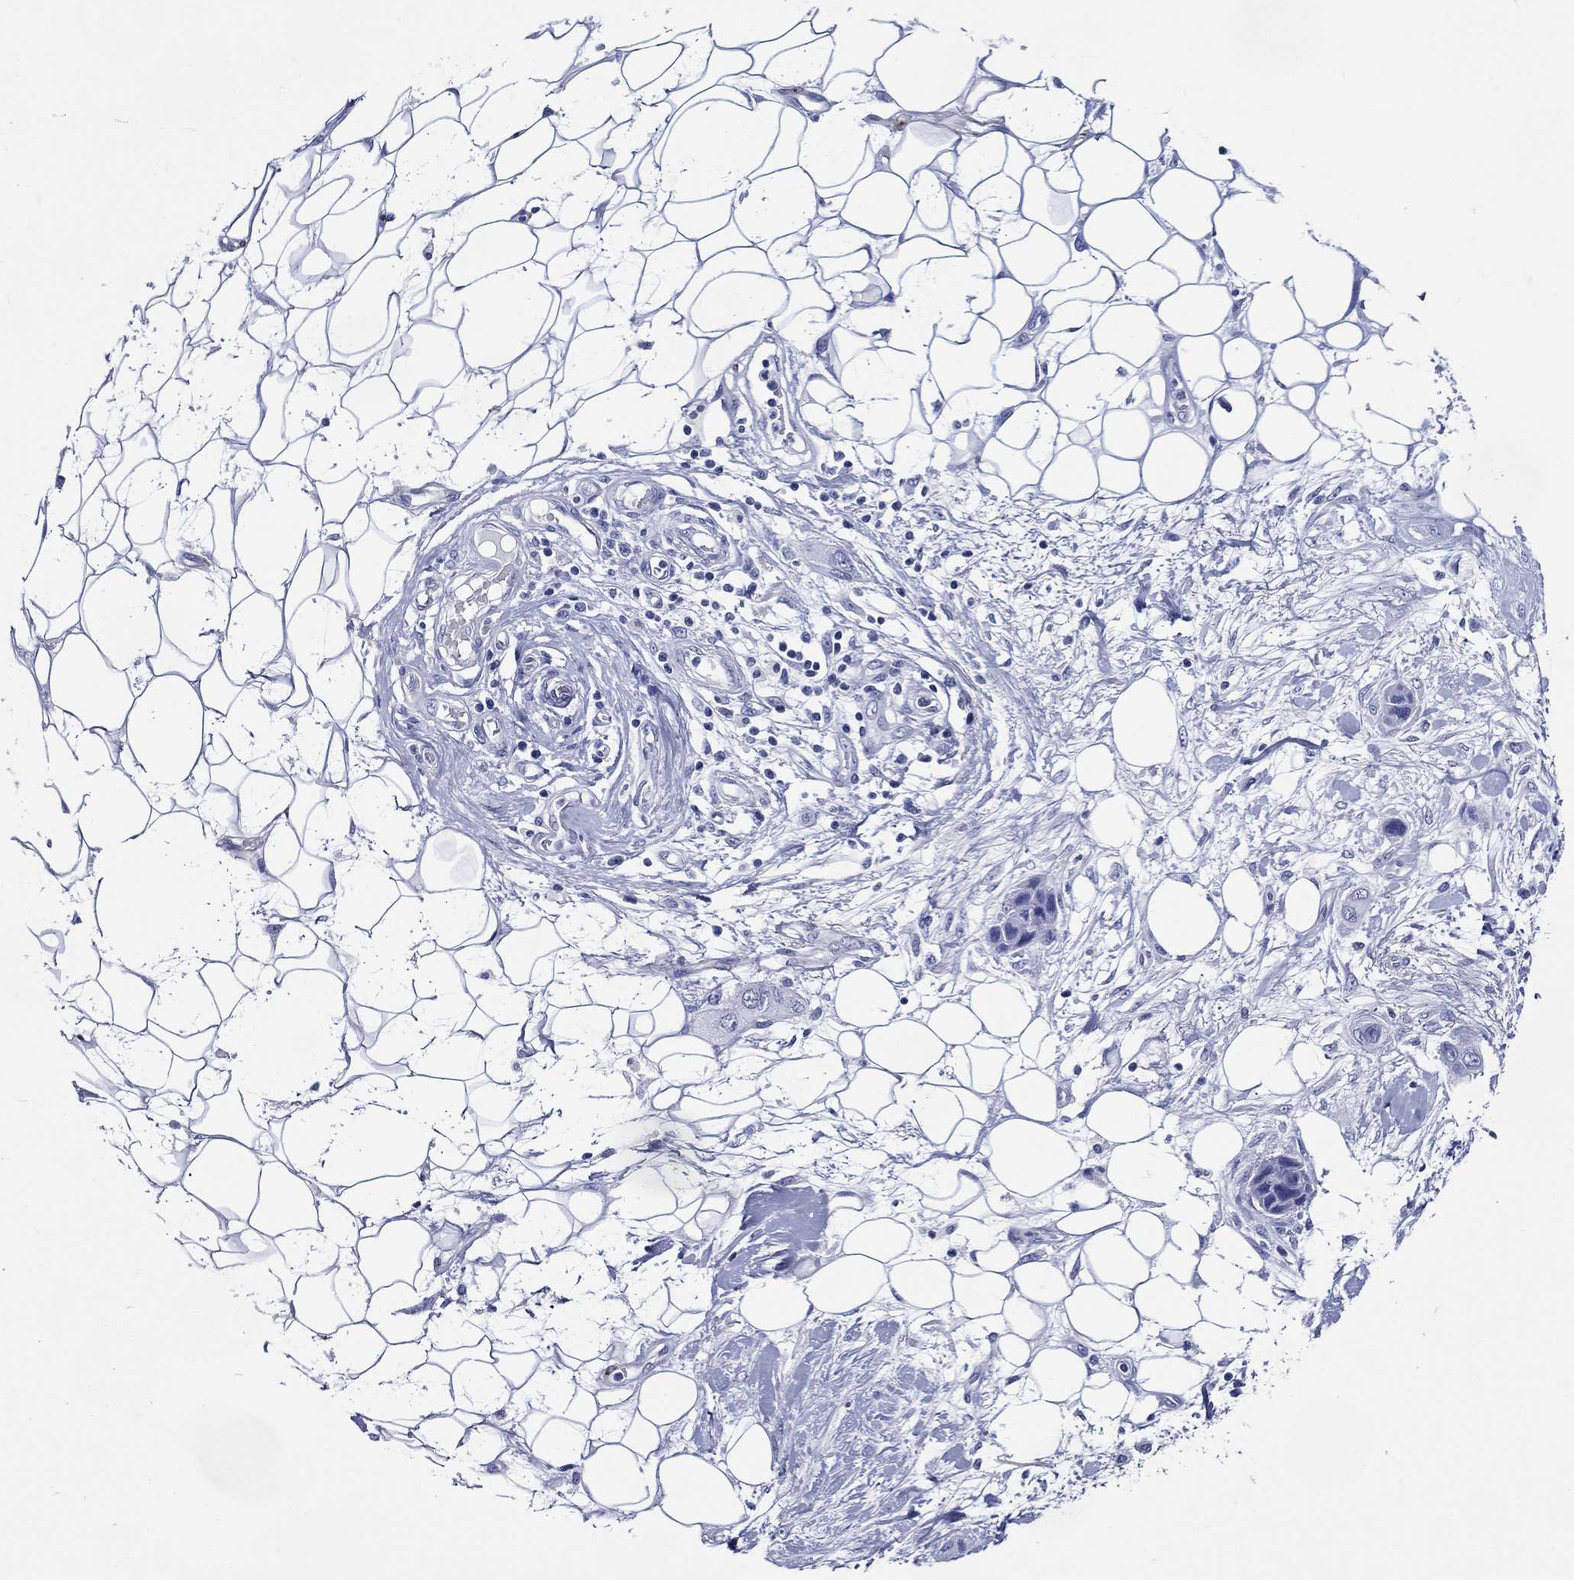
{"staining": {"intensity": "negative", "quantity": "none", "location": "none"}, "tissue": "skin cancer", "cell_type": "Tumor cells", "image_type": "cancer", "snomed": [{"axis": "morphology", "description": "Squamous cell carcinoma, NOS"}, {"axis": "topography", "description": "Skin"}], "caption": "Skin cancer stained for a protein using IHC reveals no expression tumor cells.", "gene": "ACE2", "patient": {"sex": "male", "age": 79}}